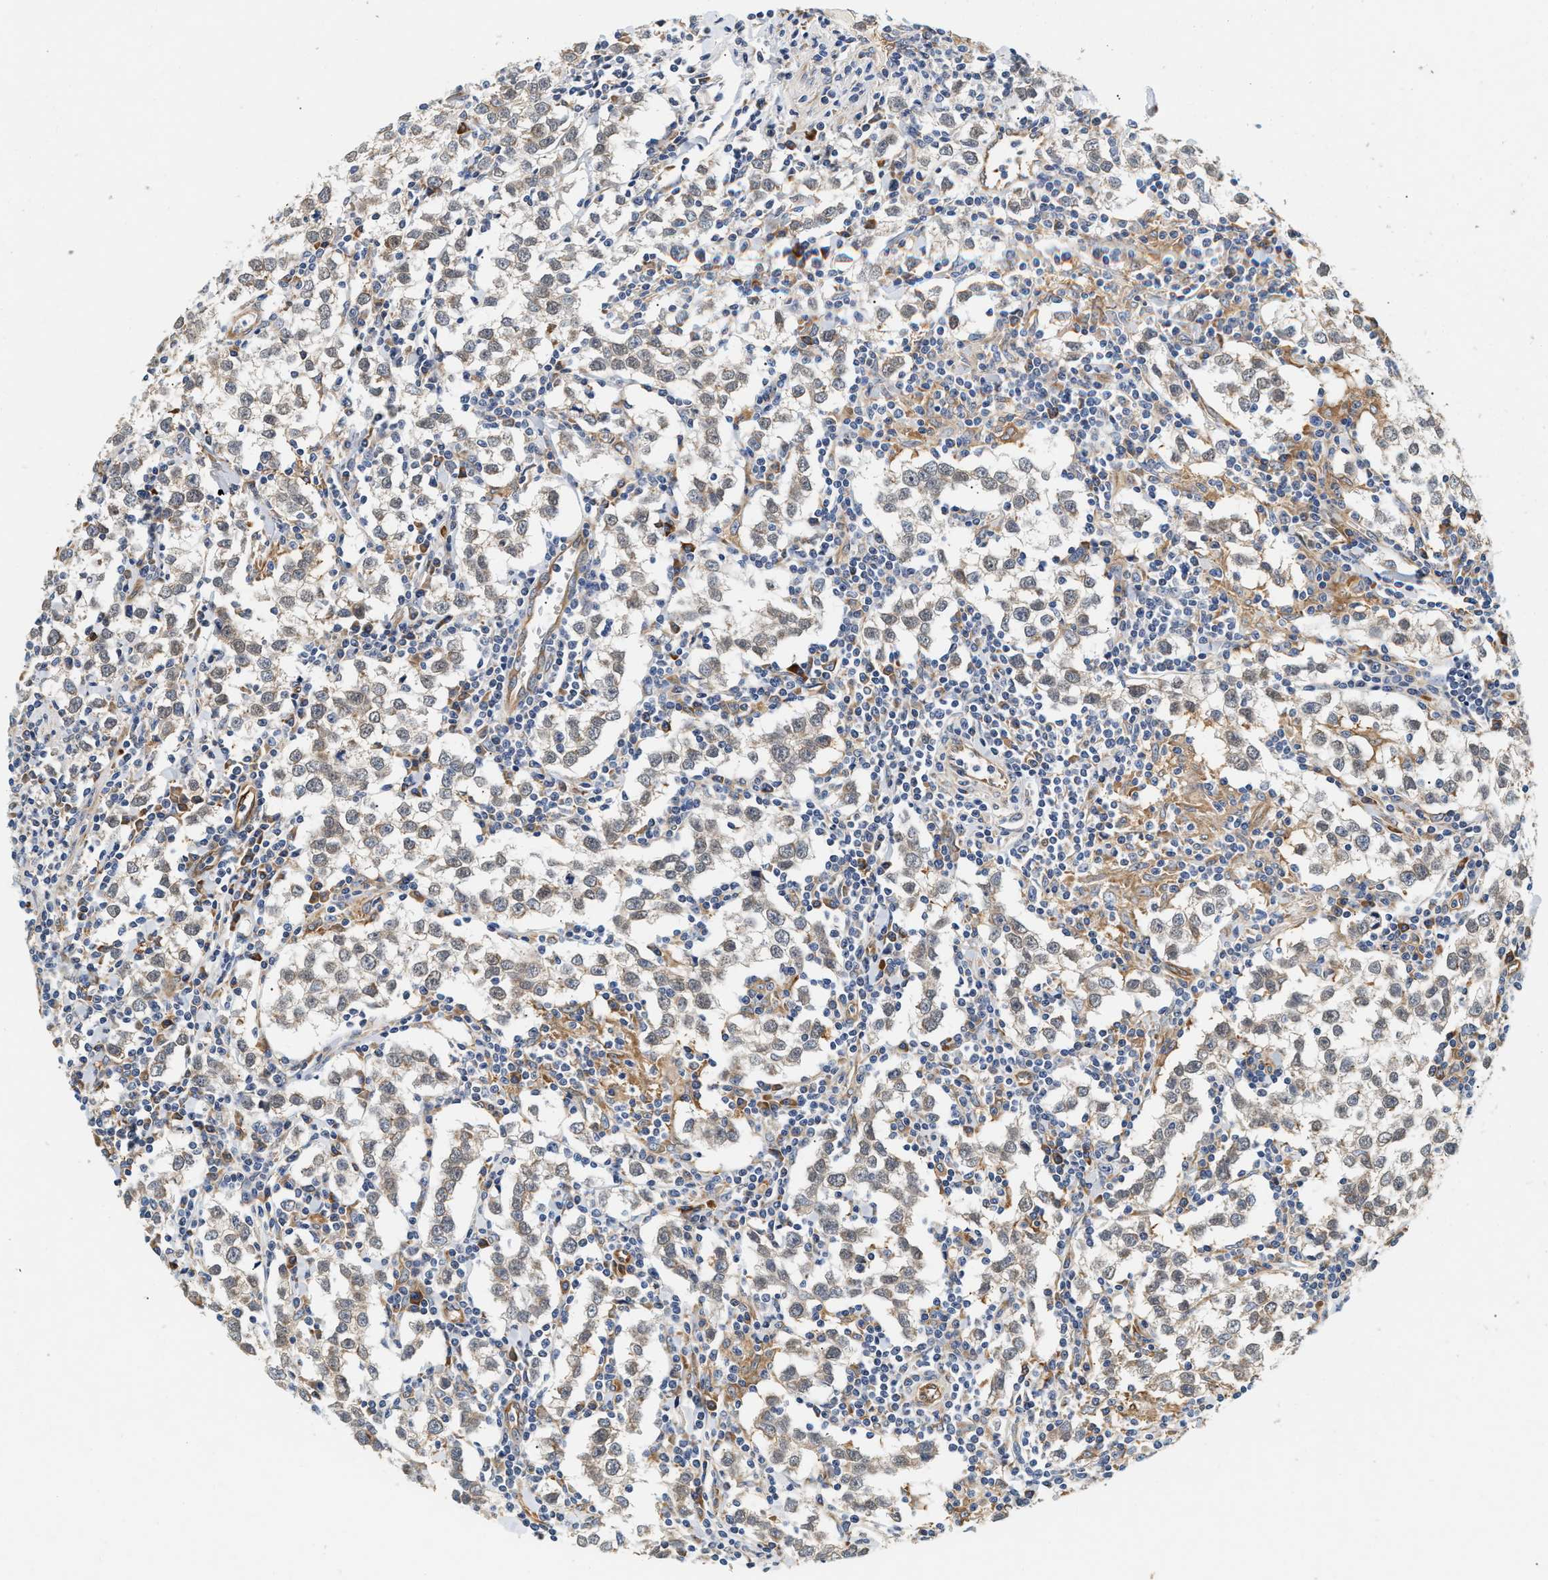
{"staining": {"intensity": "weak", "quantity": "<25%", "location": "cytoplasmic/membranous"}, "tissue": "testis cancer", "cell_type": "Tumor cells", "image_type": "cancer", "snomed": [{"axis": "morphology", "description": "Seminoma, NOS"}, {"axis": "morphology", "description": "Carcinoma, Embryonal, NOS"}, {"axis": "topography", "description": "Testis"}], "caption": "Immunohistochemistry micrograph of neoplastic tissue: human testis cancer stained with DAB reveals no significant protein staining in tumor cells.", "gene": "IFT74", "patient": {"sex": "male", "age": 36}}